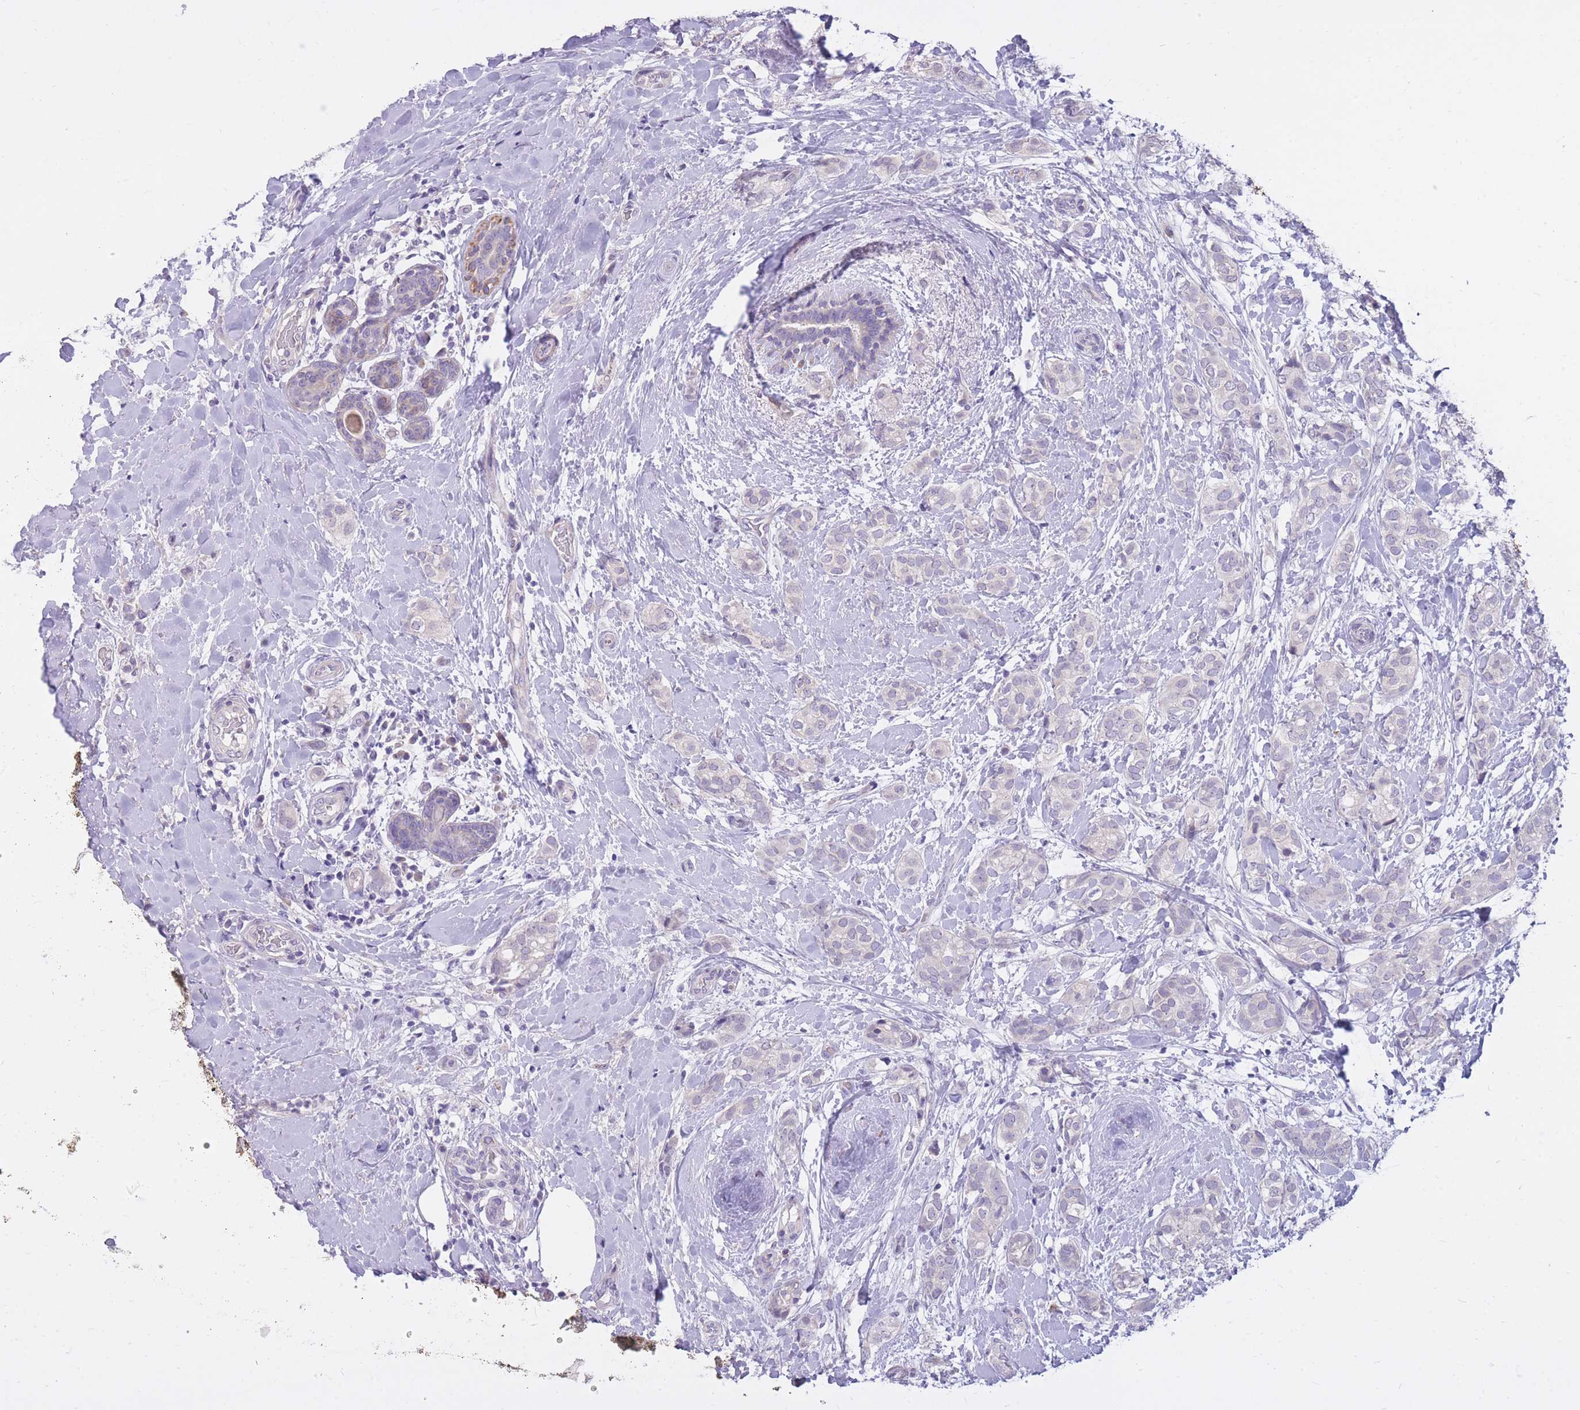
{"staining": {"intensity": "negative", "quantity": "none", "location": "none"}, "tissue": "breast cancer", "cell_type": "Tumor cells", "image_type": "cancer", "snomed": [{"axis": "morphology", "description": "Duct carcinoma"}, {"axis": "topography", "description": "Breast"}], "caption": "IHC photomicrograph of human breast cancer (intraductal carcinoma) stained for a protein (brown), which reveals no positivity in tumor cells. (Brightfield microscopy of DAB (3,3'-diaminobenzidine) immunohistochemistry at high magnification).", "gene": "RNF170", "patient": {"sex": "female", "age": 73}}